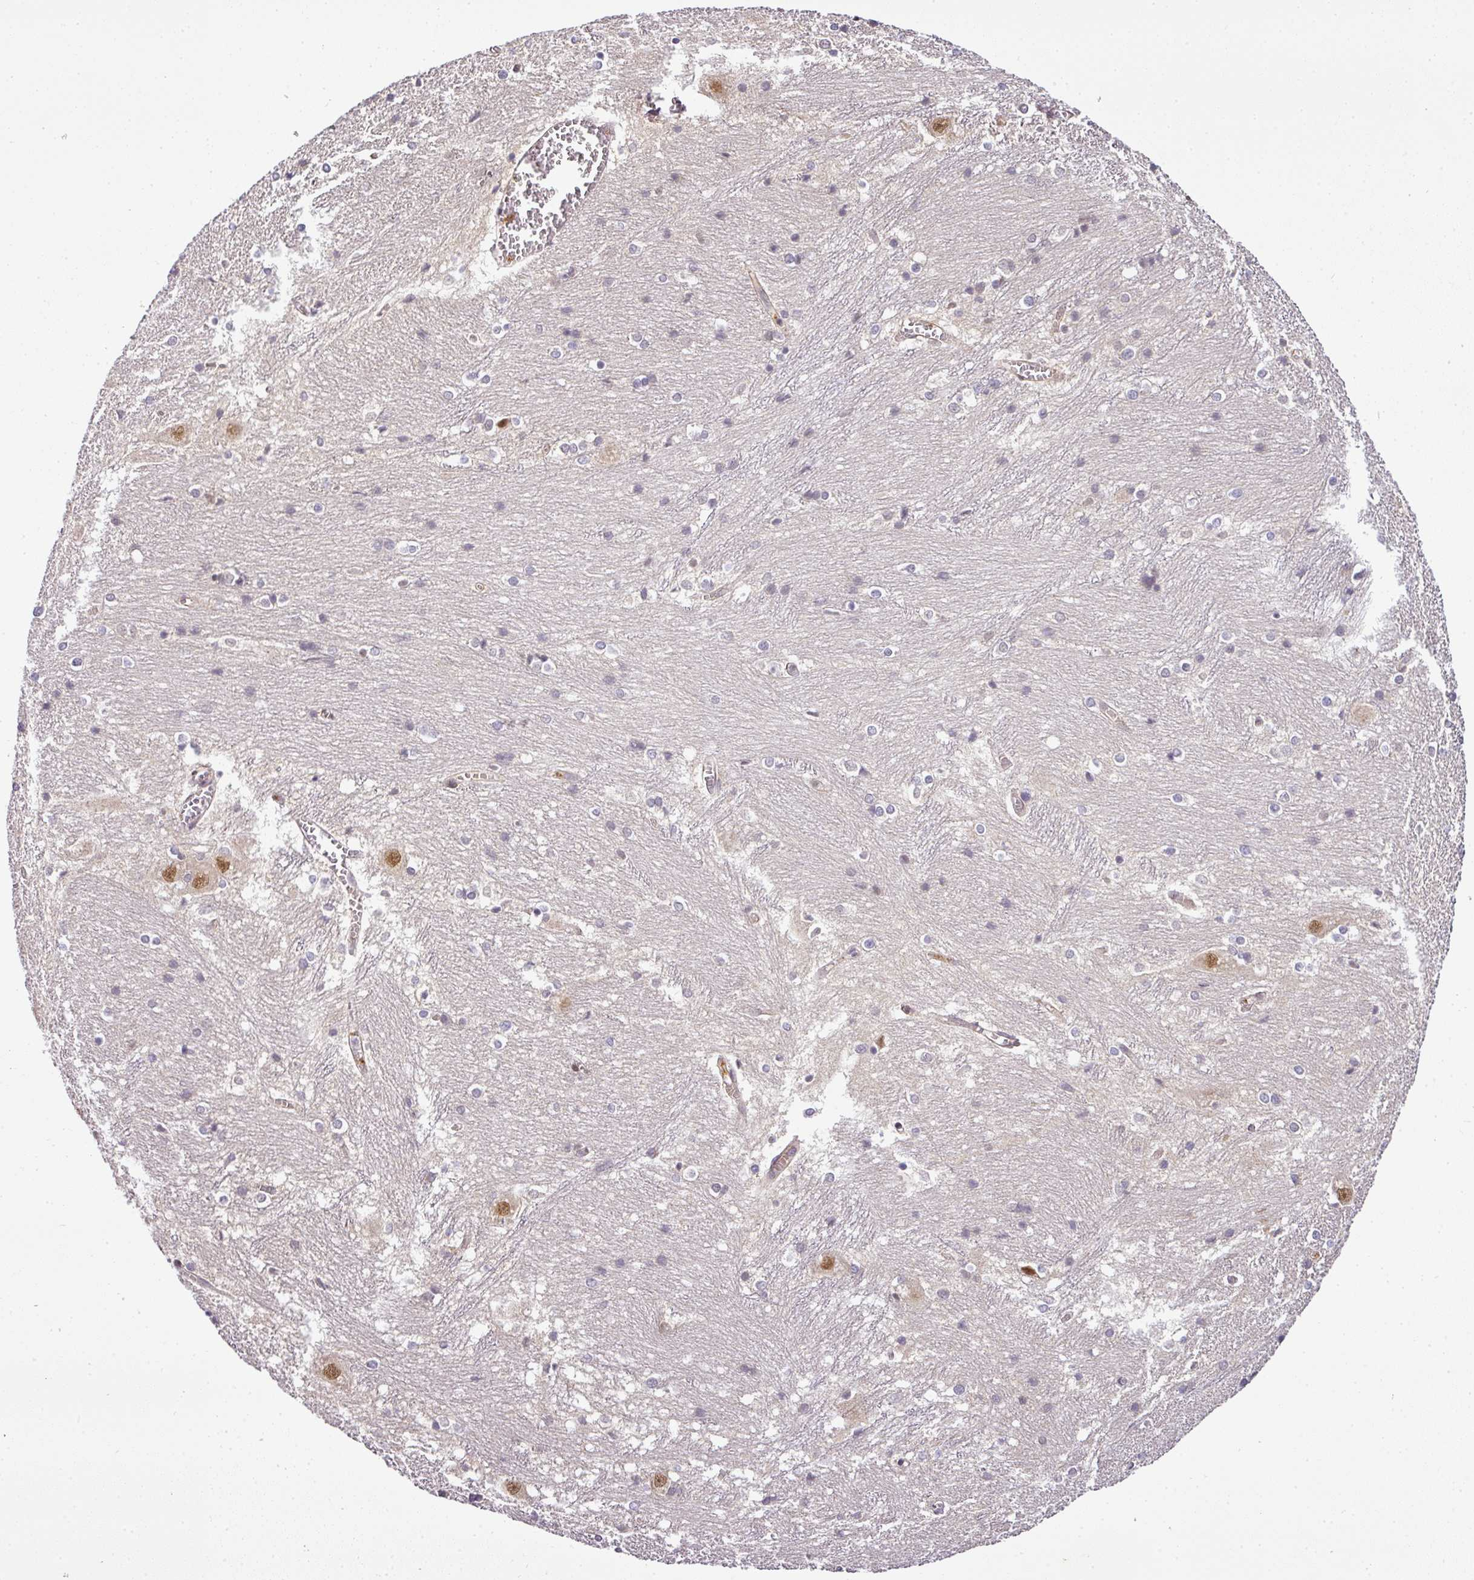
{"staining": {"intensity": "negative", "quantity": "none", "location": "none"}, "tissue": "caudate", "cell_type": "Glial cells", "image_type": "normal", "snomed": [{"axis": "morphology", "description": "Normal tissue, NOS"}, {"axis": "topography", "description": "Lateral ventricle wall"}], "caption": "Image shows no protein staining in glial cells of benign caudate.", "gene": "C1orf226", "patient": {"sex": "male", "age": 37}}